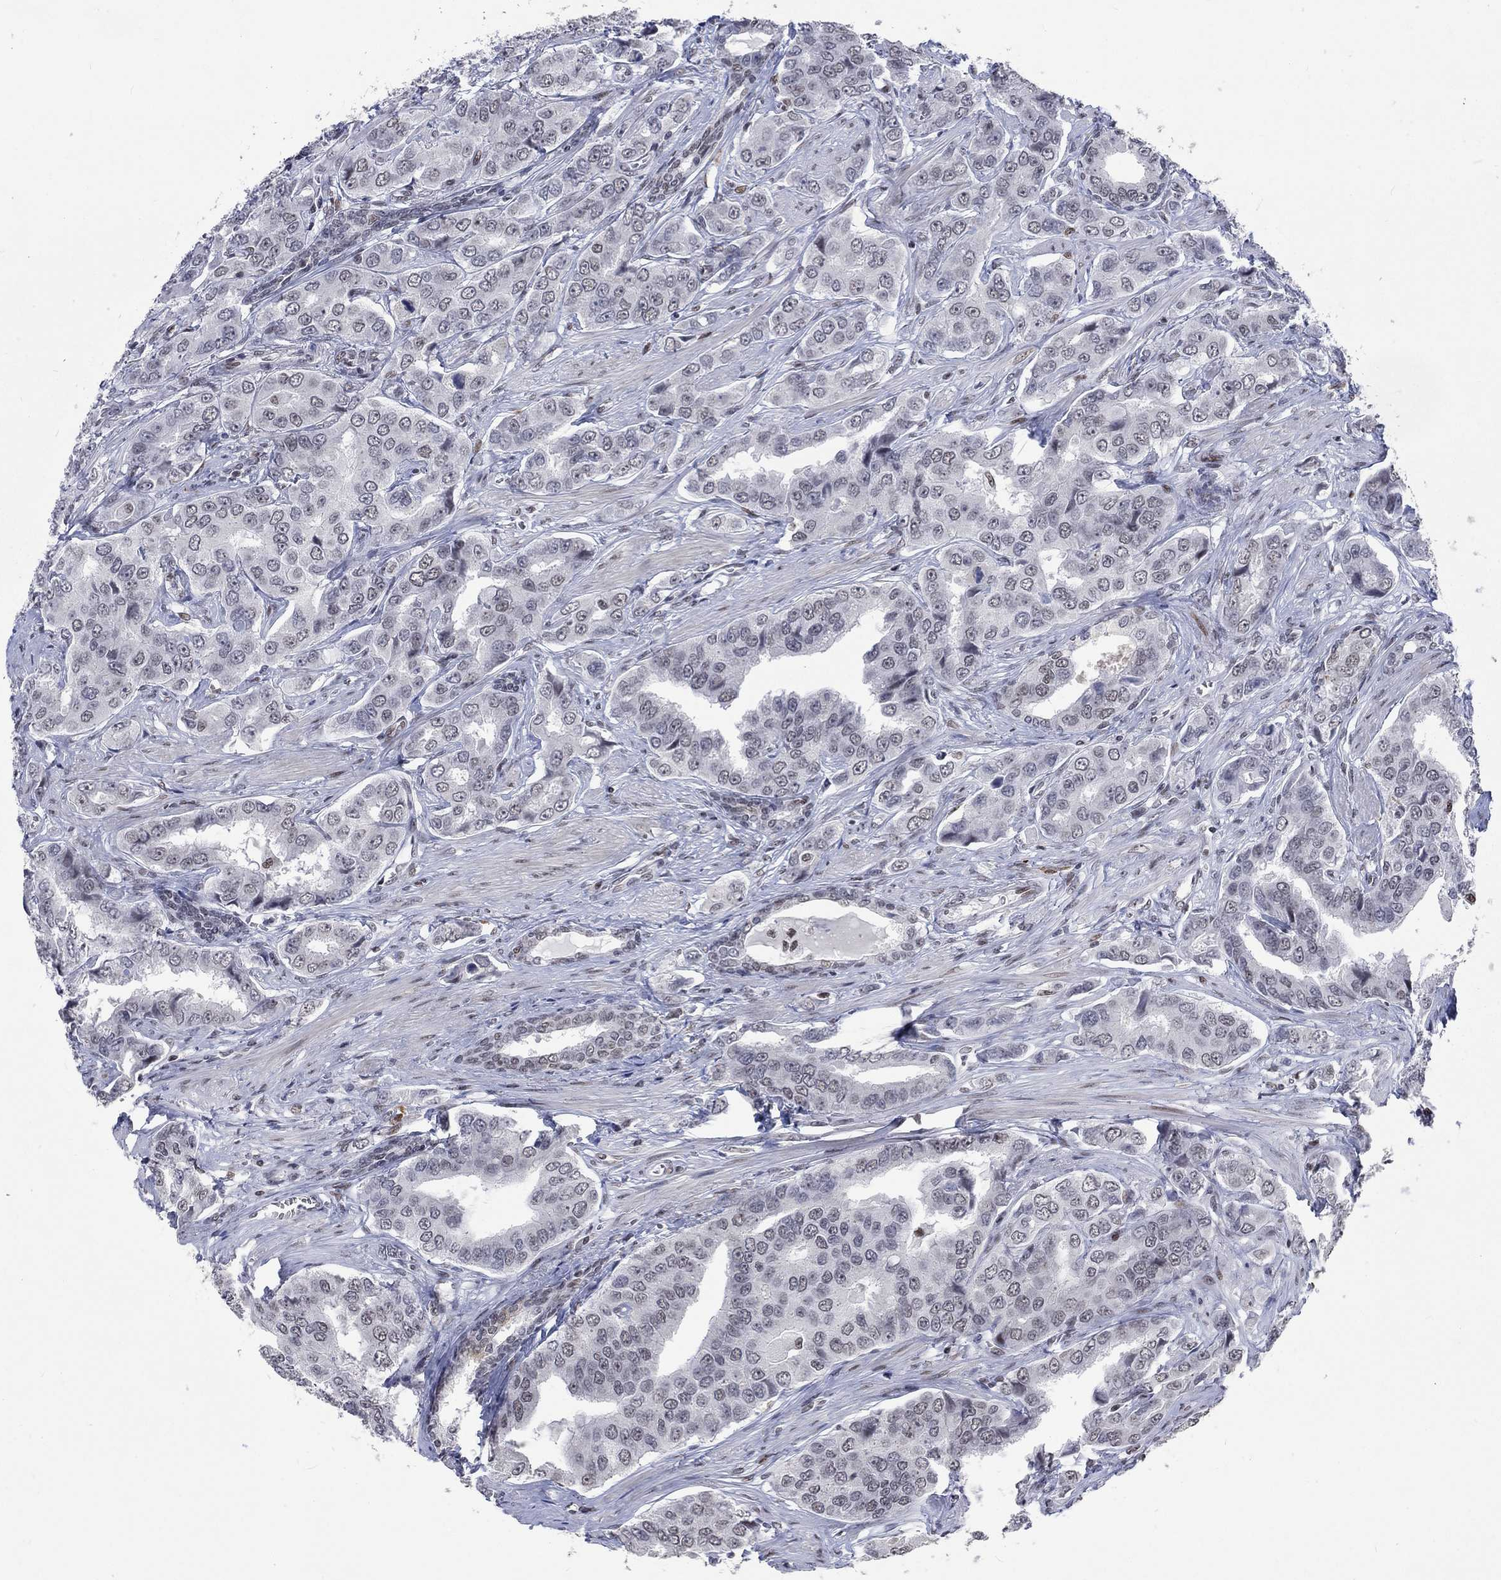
{"staining": {"intensity": "negative", "quantity": "none", "location": "none"}, "tissue": "prostate cancer", "cell_type": "Tumor cells", "image_type": "cancer", "snomed": [{"axis": "morphology", "description": "Adenocarcinoma, NOS"}, {"axis": "topography", "description": "Prostate and seminal vesicle, NOS"}, {"axis": "topography", "description": "Prostate"}], "caption": "High power microscopy histopathology image of an immunohistochemistry micrograph of prostate adenocarcinoma, revealing no significant staining in tumor cells.", "gene": "HCFC1", "patient": {"sex": "male", "age": 69}}